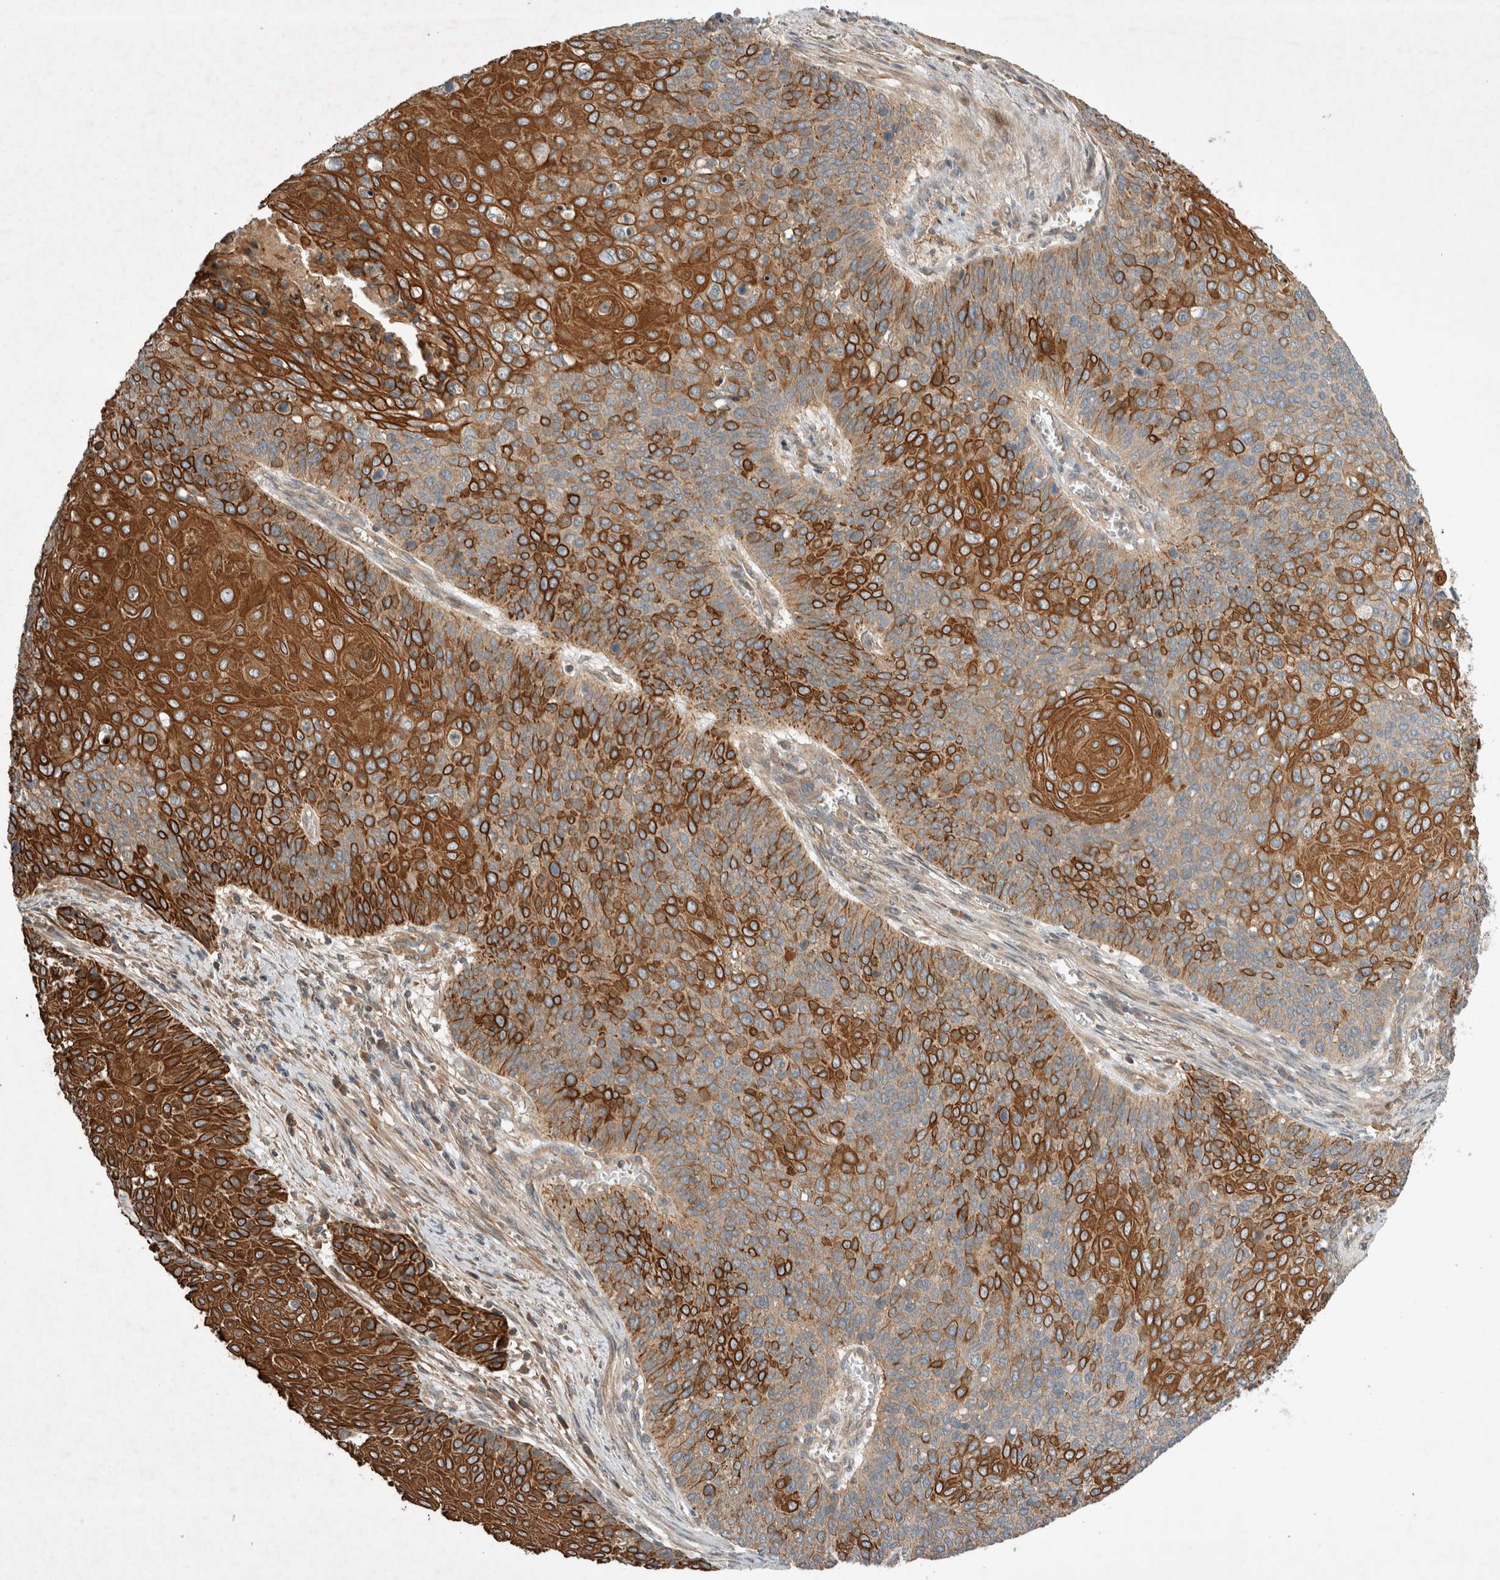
{"staining": {"intensity": "strong", "quantity": "25%-75%", "location": "cytoplasmic/membranous"}, "tissue": "cervical cancer", "cell_type": "Tumor cells", "image_type": "cancer", "snomed": [{"axis": "morphology", "description": "Squamous cell carcinoma, NOS"}, {"axis": "topography", "description": "Cervix"}], "caption": "Human cervical cancer (squamous cell carcinoma) stained with a protein marker exhibits strong staining in tumor cells.", "gene": "ARMC9", "patient": {"sex": "female", "age": 39}}